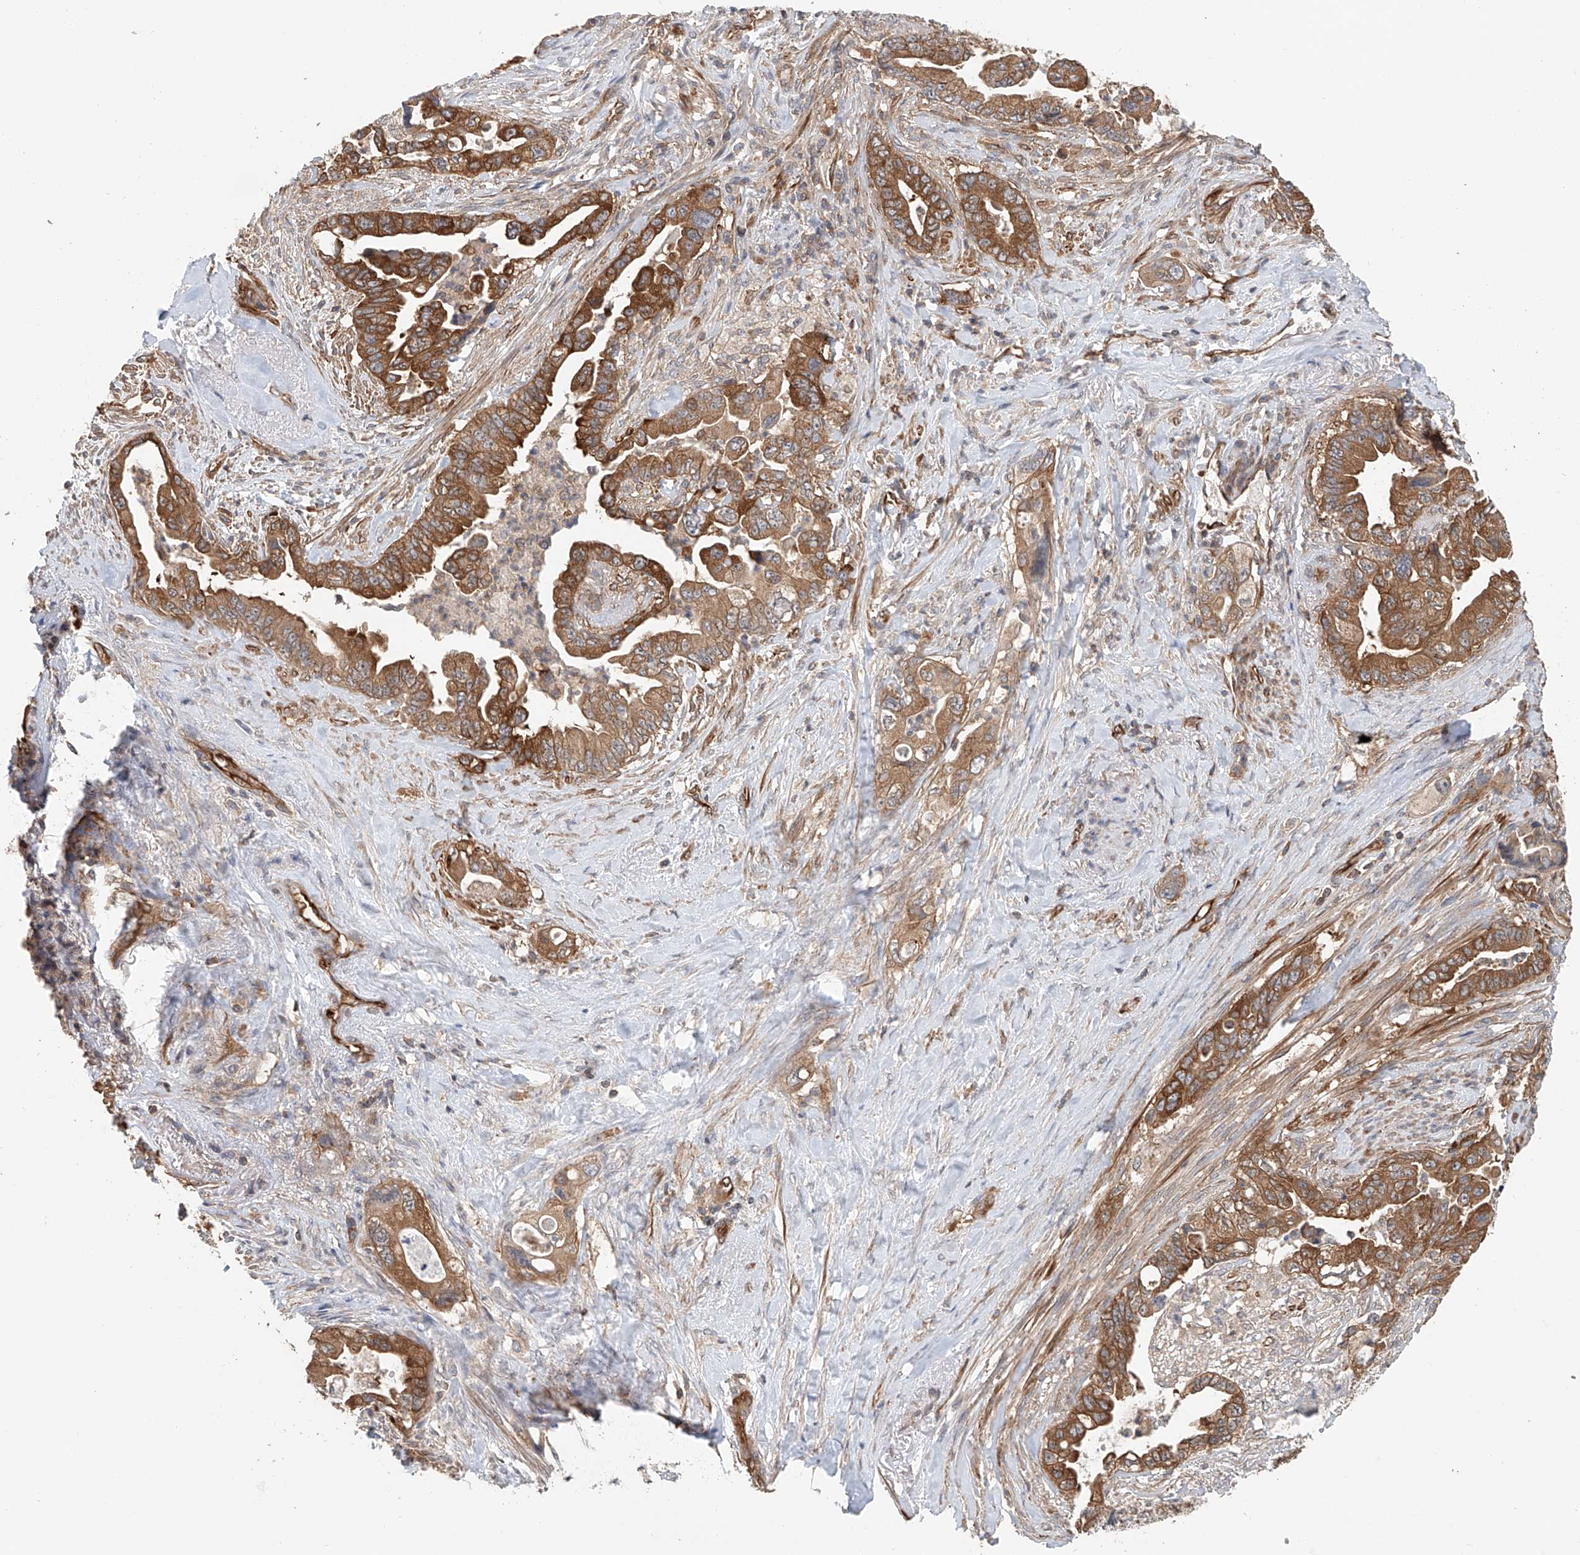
{"staining": {"intensity": "moderate", "quantity": ">75%", "location": "cytoplasmic/membranous"}, "tissue": "pancreatic cancer", "cell_type": "Tumor cells", "image_type": "cancer", "snomed": [{"axis": "morphology", "description": "Adenocarcinoma, NOS"}, {"axis": "topography", "description": "Pancreas"}], "caption": "DAB immunohistochemical staining of human pancreatic cancer (adenocarcinoma) exhibits moderate cytoplasmic/membranous protein staining in about >75% of tumor cells. The staining was performed using DAB to visualize the protein expression in brown, while the nuclei were stained in blue with hematoxylin (Magnification: 20x).", "gene": "FRYL", "patient": {"sex": "male", "age": 70}}